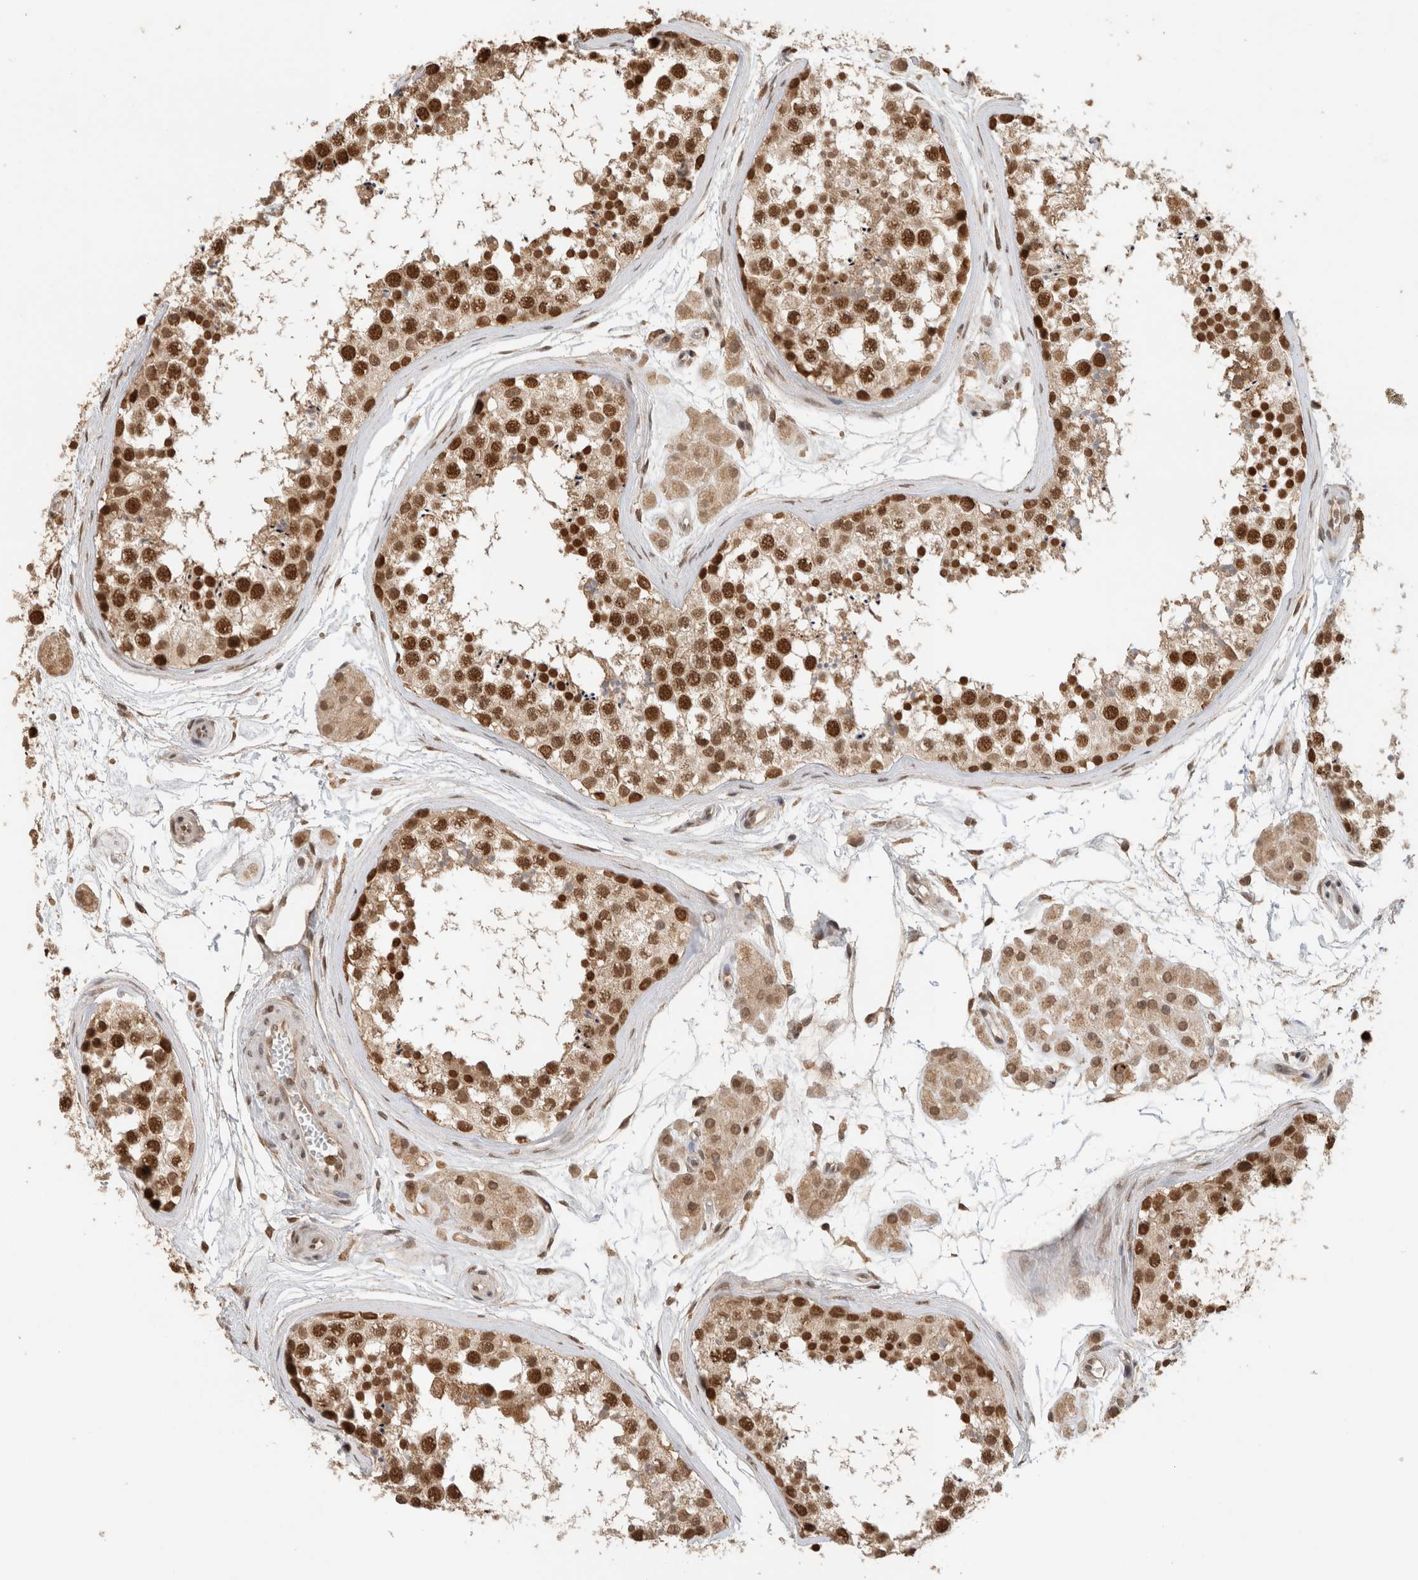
{"staining": {"intensity": "strong", "quantity": ">75%", "location": "nuclear"}, "tissue": "testis", "cell_type": "Cells in seminiferous ducts", "image_type": "normal", "snomed": [{"axis": "morphology", "description": "Normal tissue, NOS"}, {"axis": "topography", "description": "Testis"}], "caption": "Immunohistochemical staining of normal testis demonstrates high levels of strong nuclear positivity in about >75% of cells in seminiferous ducts. The staining was performed using DAB to visualize the protein expression in brown, while the nuclei were stained in blue with hematoxylin (Magnification: 20x).", "gene": "C1orf21", "patient": {"sex": "male", "age": 56}}